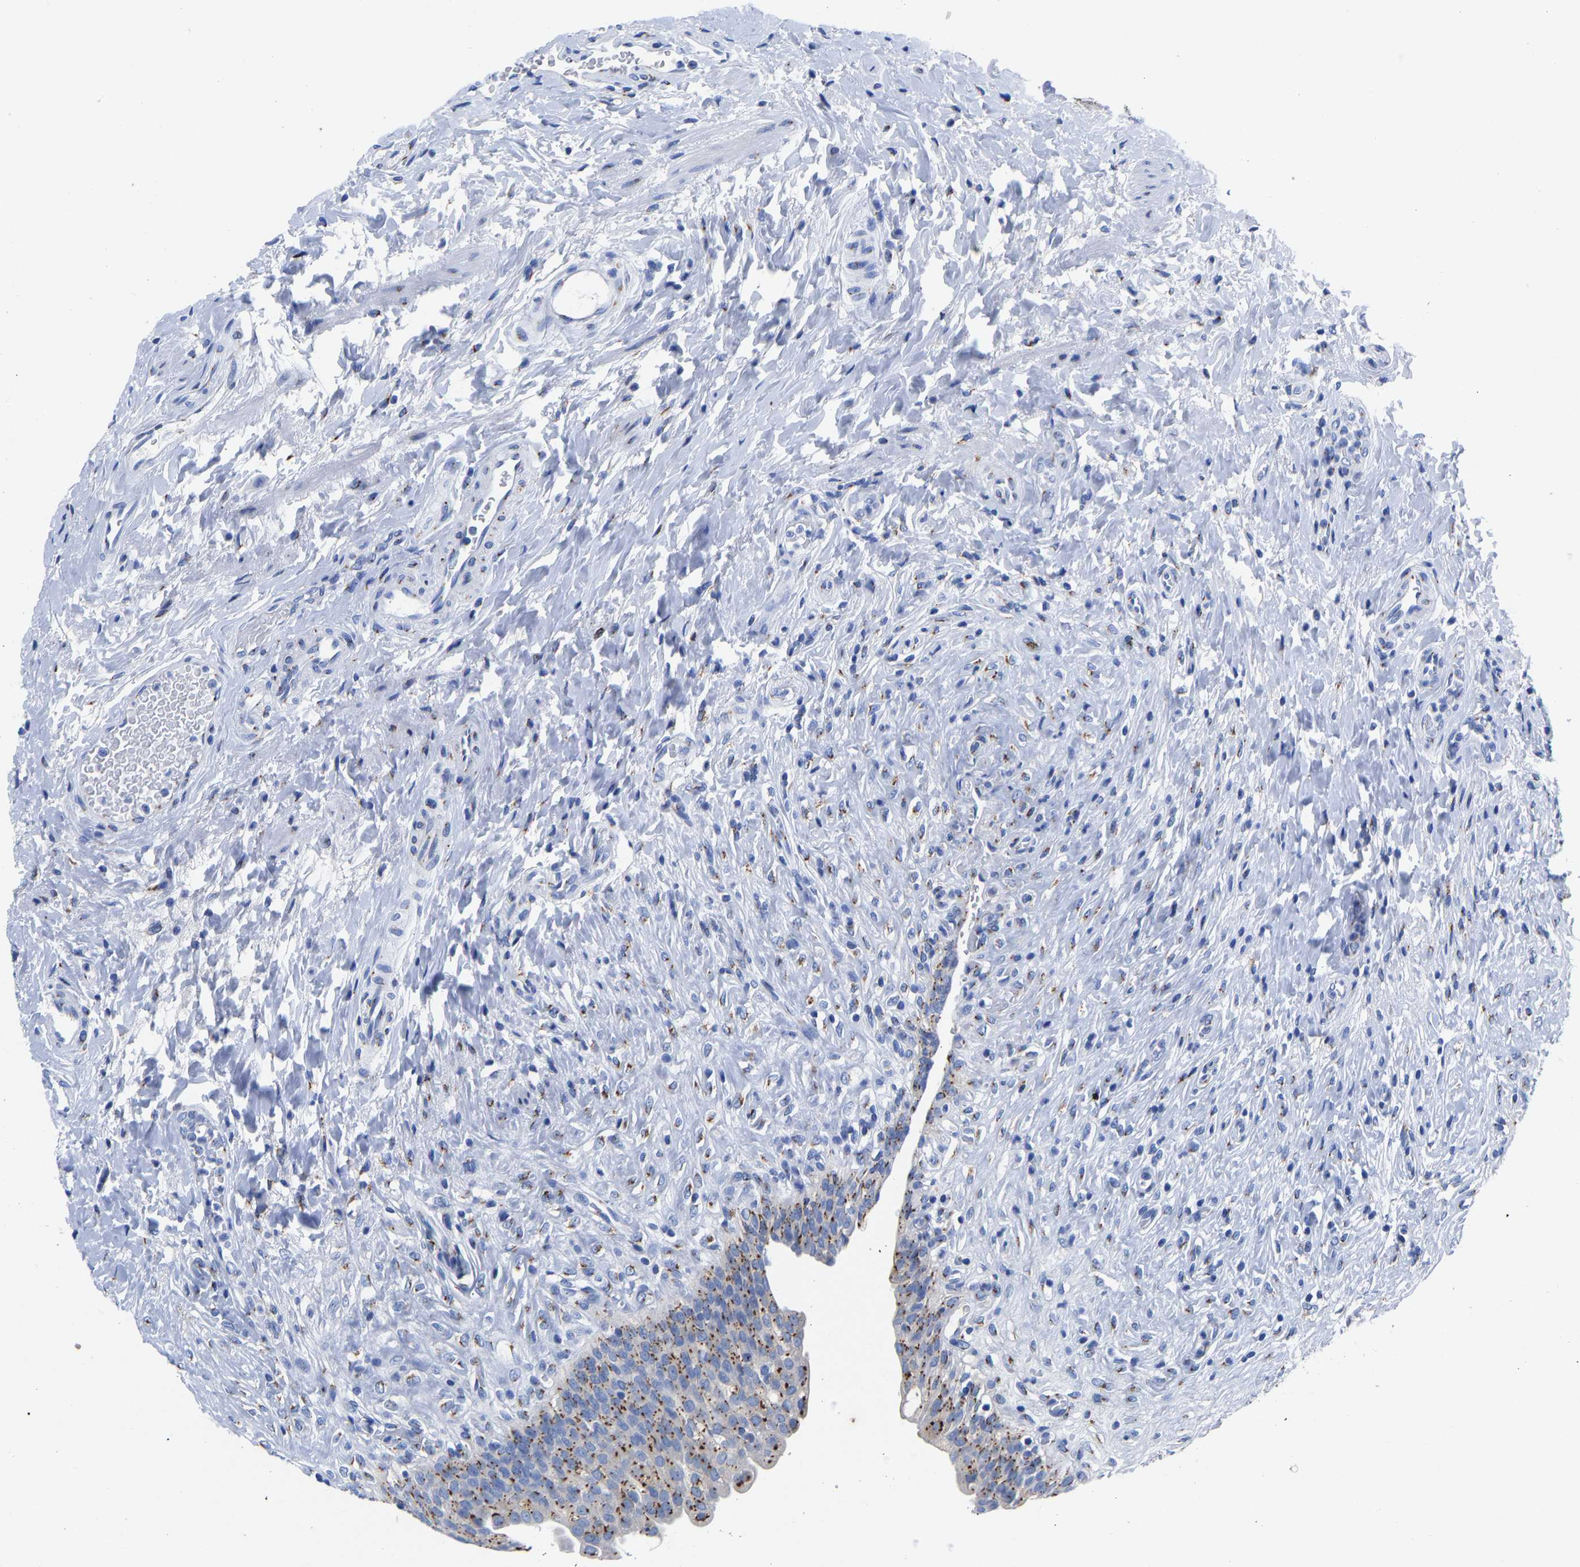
{"staining": {"intensity": "moderate", "quantity": ">75%", "location": "cytoplasmic/membranous"}, "tissue": "urinary bladder", "cell_type": "Urothelial cells", "image_type": "normal", "snomed": [{"axis": "morphology", "description": "Urothelial carcinoma, High grade"}, {"axis": "topography", "description": "Urinary bladder"}], "caption": "Immunohistochemical staining of benign urinary bladder displays >75% levels of moderate cytoplasmic/membranous protein staining in about >75% of urothelial cells.", "gene": "TMEM87A", "patient": {"sex": "male", "age": 46}}